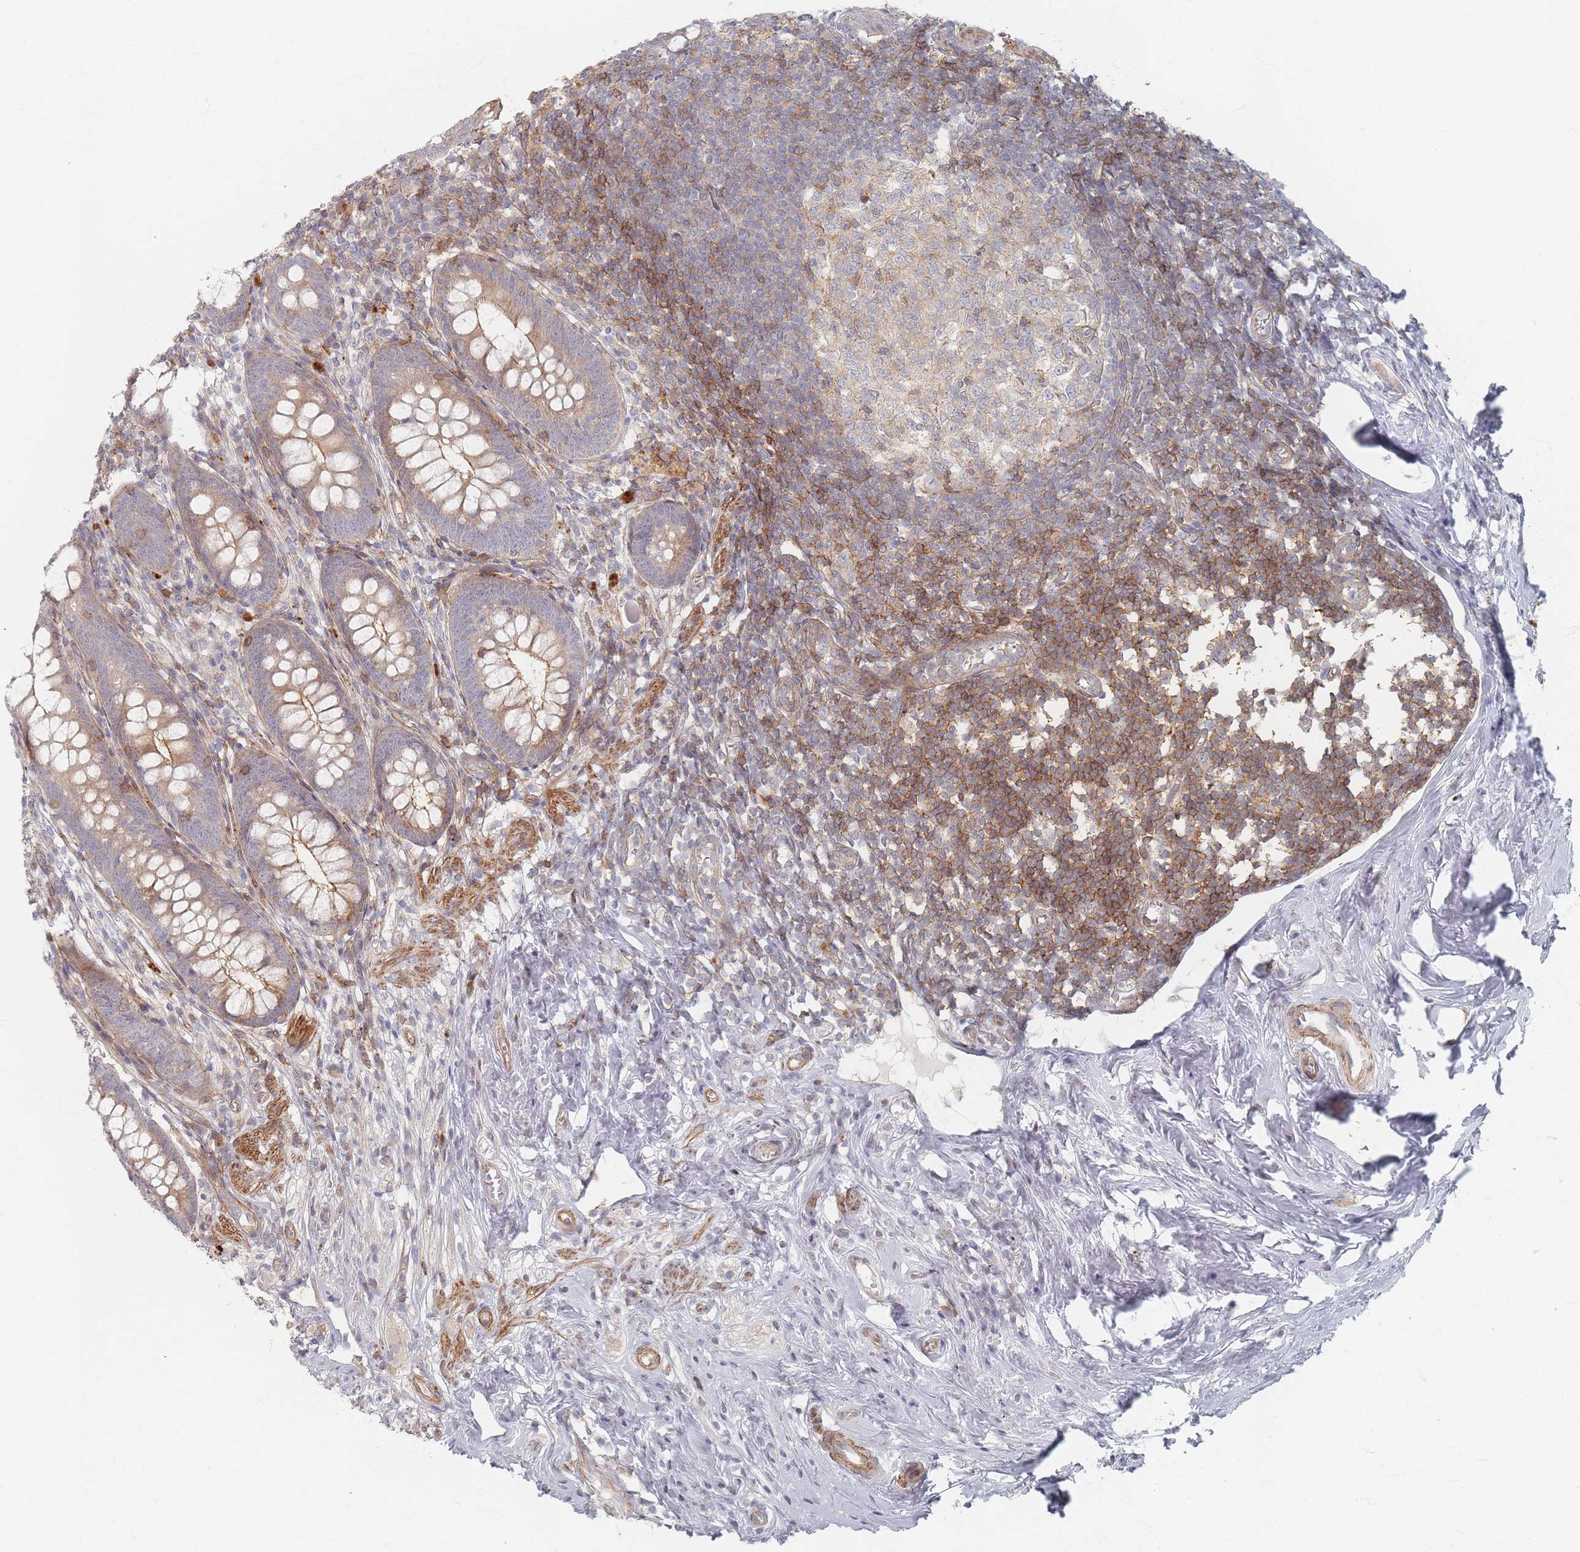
{"staining": {"intensity": "weak", "quantity": ">75%", "location": "cytoplasmic/membranous"}, "tissue": "appendix", "cell_type": "Glandular cells", "image_type": "normal", "snomed": [{"axis": "morphology", "description": "Normal tissue, NOS"}, {"axis": "topography", "description": "Appendix"}], "caption": "IHC staining of normal appendix, which displays low levels of weak cytoplasmic/membranous expression in approximately >75% of glandular cells indicating weak cytoplasmic/membranous protein positivity. The staining was performed using DAB (brown) for protein detection and nuclei were counterstained in hematoxylin (blue).", "gene": "ZKSCAN7", "patient": {"sex": "female", "age": 51}}